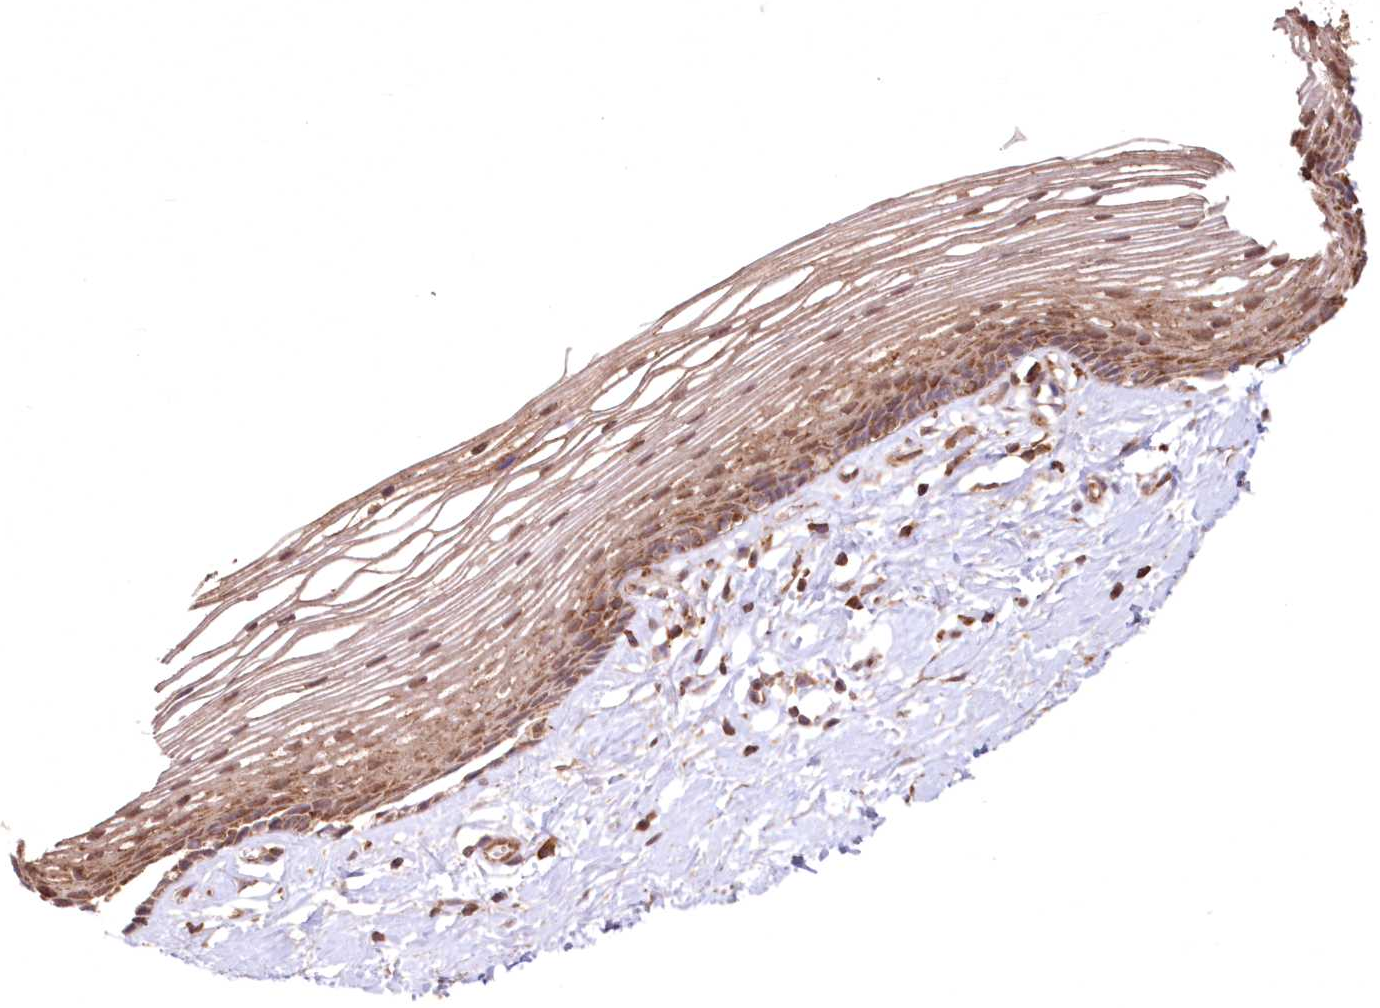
{"staining": {"intensity": "moderate", "quantity": ">75%", "location": "cytoplasmic/membranous"}, "tissue": "vagina", "cell_type": "Squamous epithelial cells", "image_type": "normal", "snomed": [{"axis": "morphology", "description": "Normal tissue, NOS"}, {"axis": "topography", "description": "Vagina"}], "caption": "The image exhibits immunohistochemical staining of normal vagina. There is moderate cytoplasmic/membranous positivity is appreciated in about >75% of squamous epithelial cells. (DAB (3,3'-diaminobenzidine) = brown stain, brightfield microscopy at high magnification).", "gene": "TMEM139", "patient": {"sex": "female", "age": 46}}